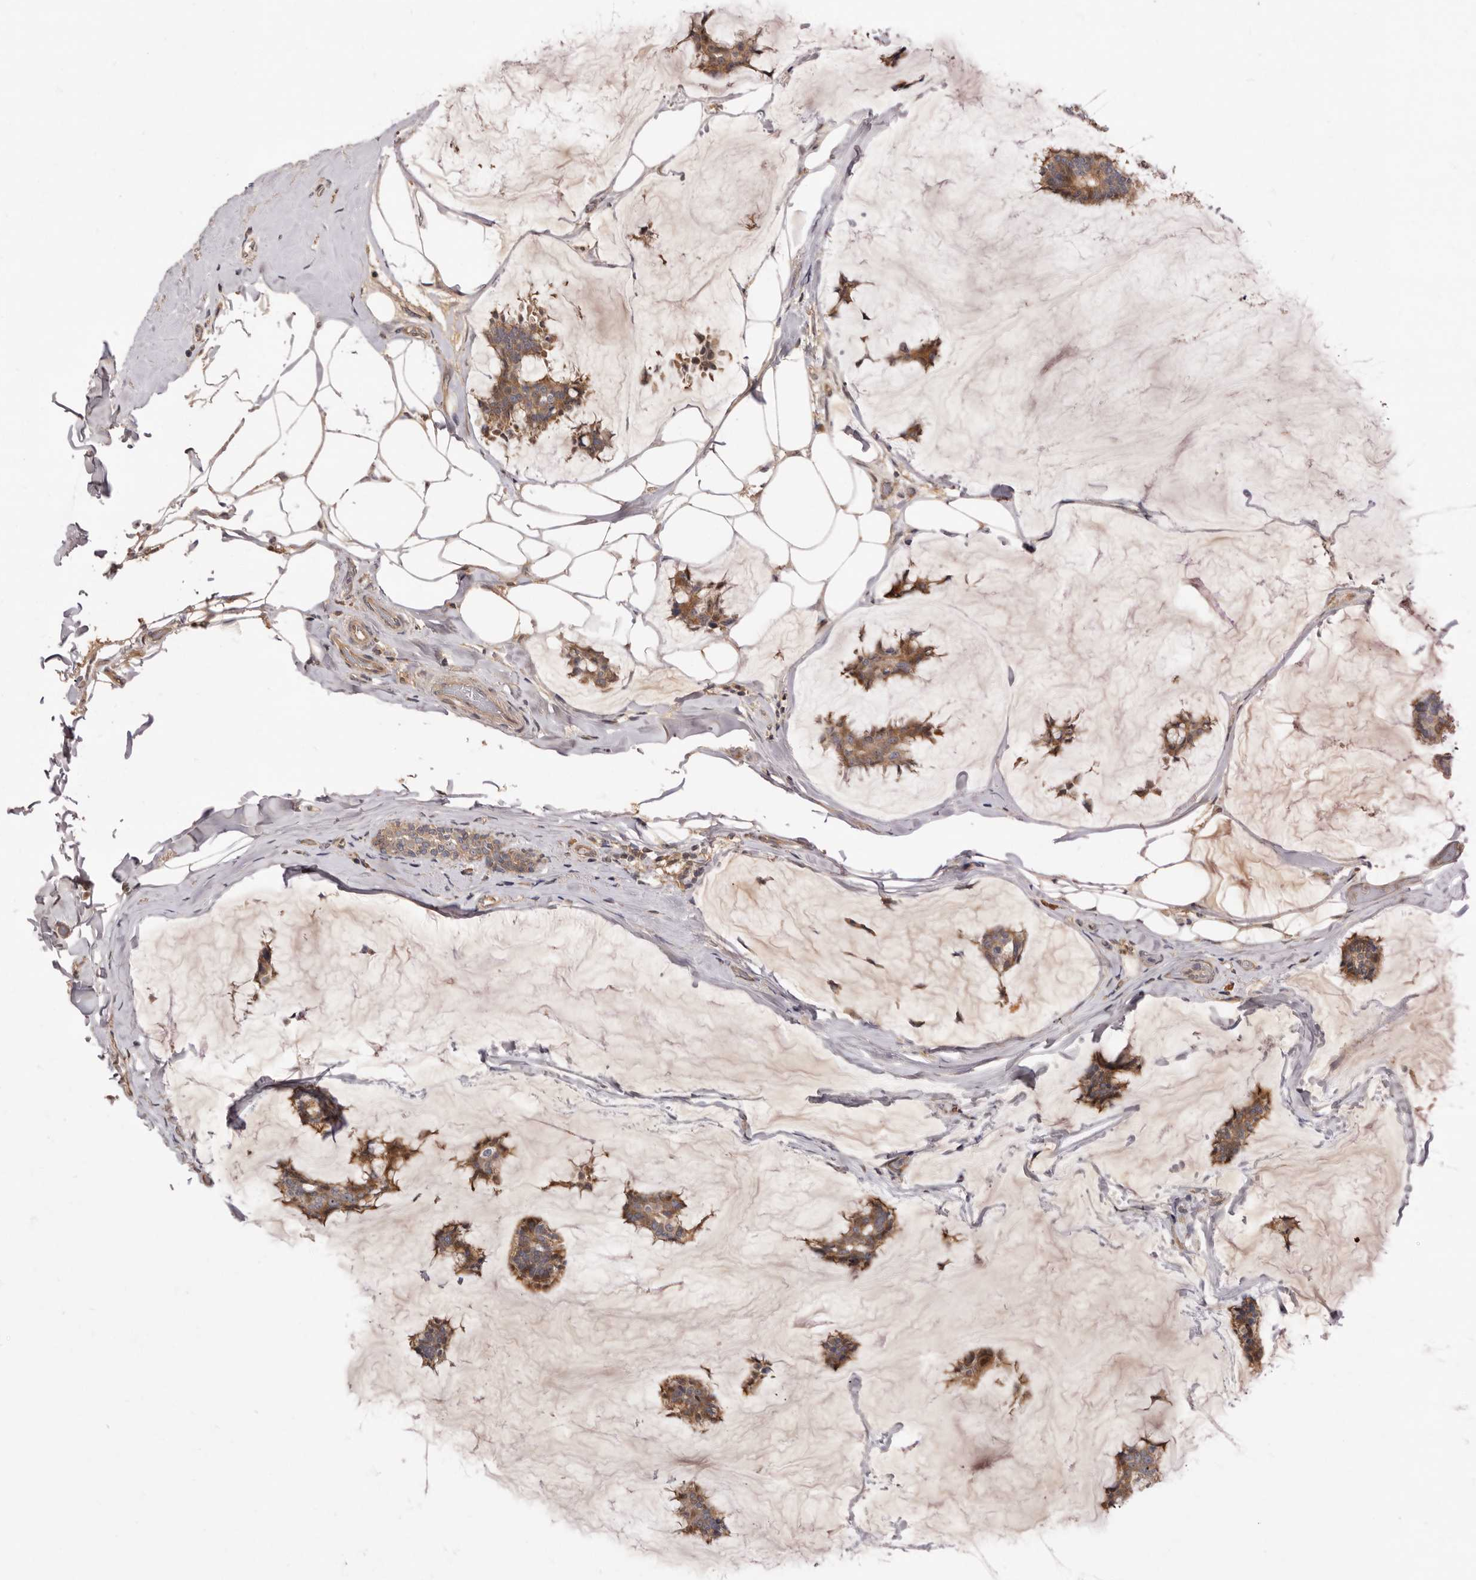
{"staining": {"intensity": "moderate", "quantity": ">75%", "location": "cytoplasmic/membranous"}, "tissue": "breast cancer", "cell_type": "Tumor cells", "image_type": "cancer", "snomed": [{"axis": "morphology", "description": "Duct carcinoma"}, {"axis": "topography", "description": "Breast"}], "caption": "Protein expression analysis of human breast cancer reveals moderate cytoplasmic/membranous expression in approximately >75% of tumor cells.", "gene": "DOP1A", "patient": {"sex": "female", "age": 93}}